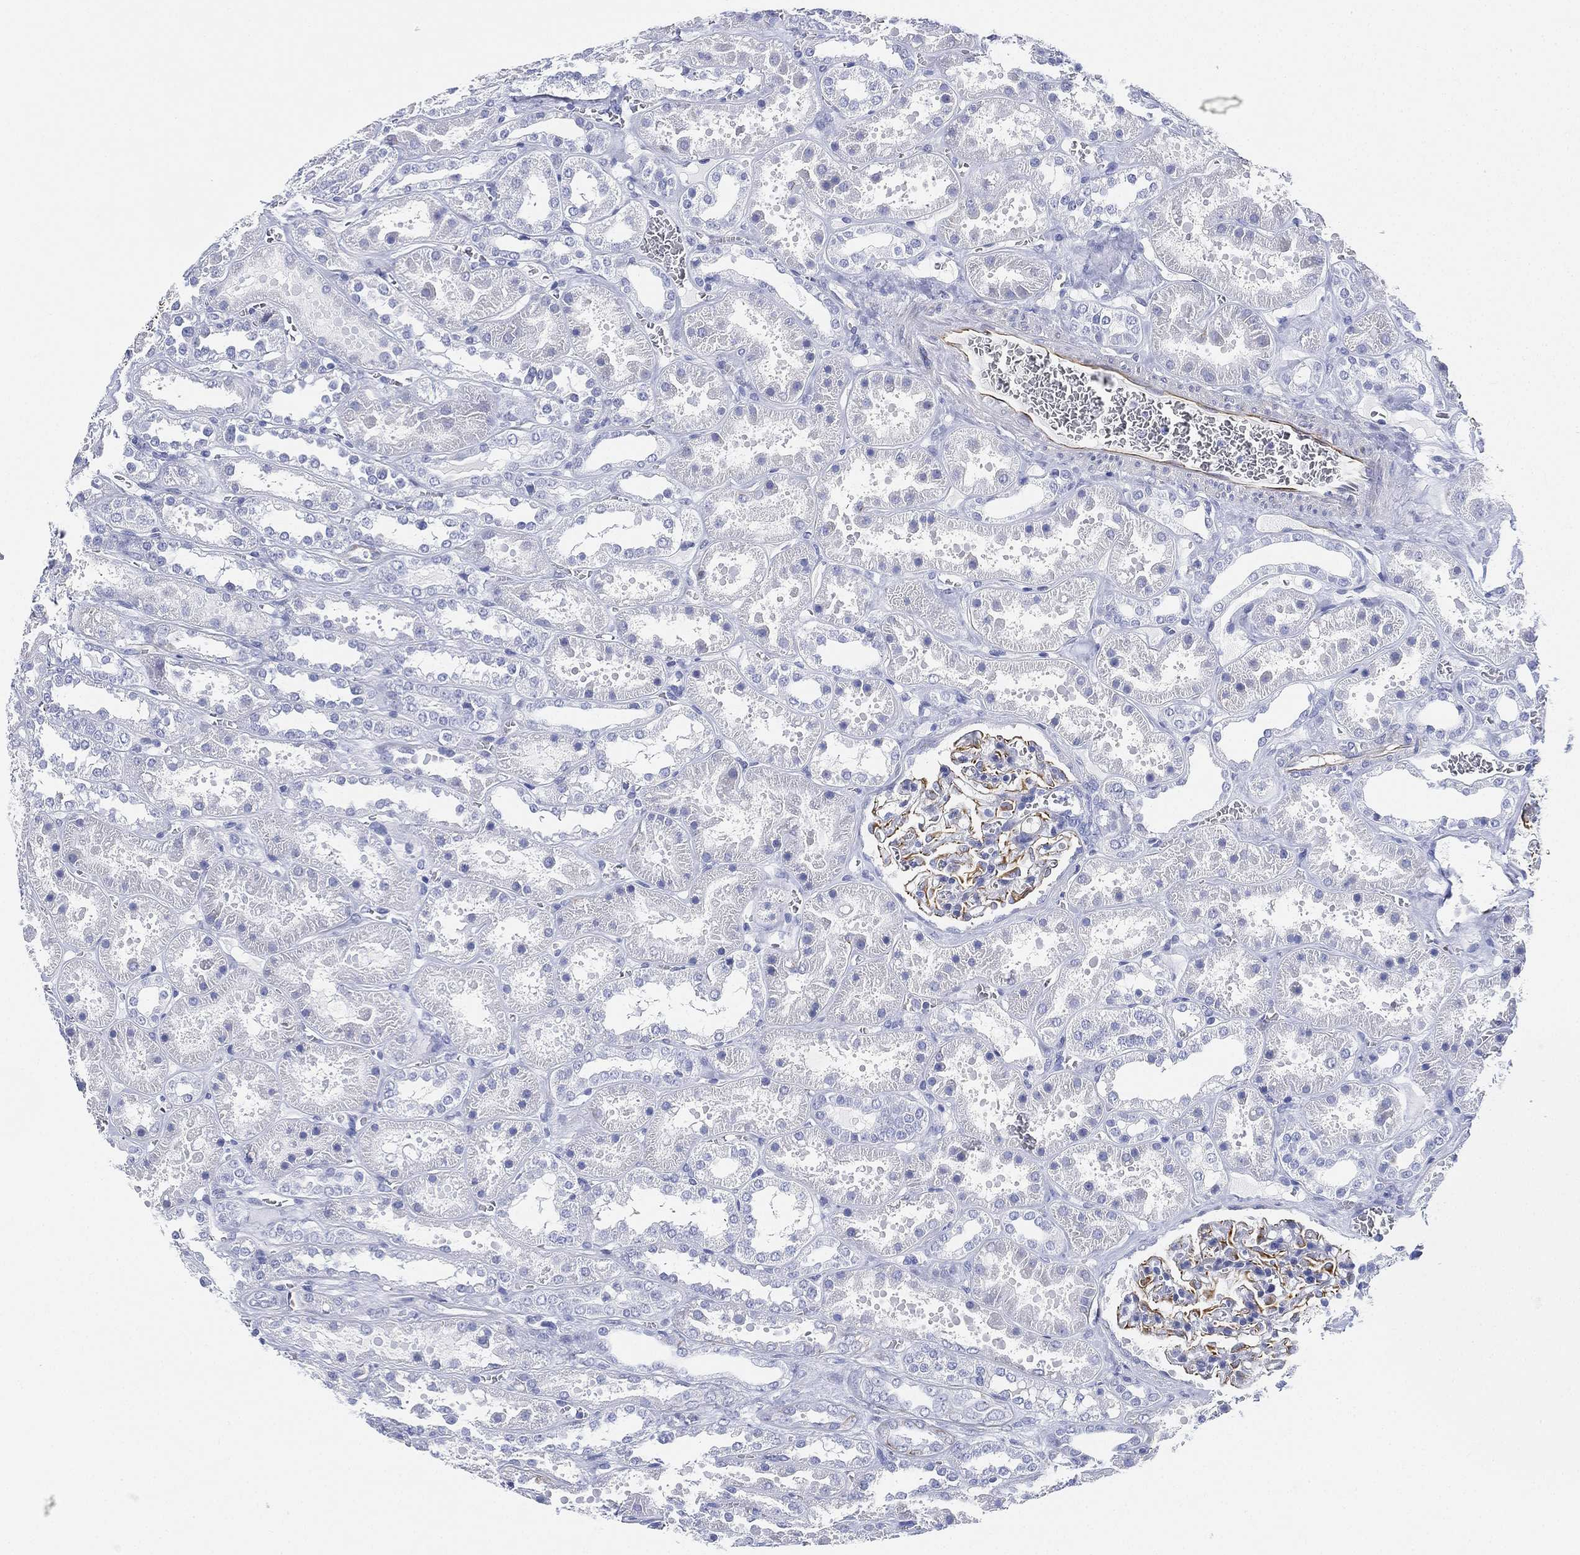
{"staining": {"intensity": "moderate", "quantity": "25%-75%", "location": "cytoplasmic/membranous"}, "tissue": "kidney", "cell_type": "Cells in glomeruli", "image_type": "normal", "snomed": [{"axis": "morphology", "description": "Normal tissue, NOS"}, {"axis": "topography", "description": "Kidney"}], "caption": "This is an image of IHC staining of unremarkable kidney, which shows moderate positivity in the cytoplasmic/membranous of cells in glomeruli.", "gene": "PSKH2", "patient": {"sex": "female", "age": 41}}